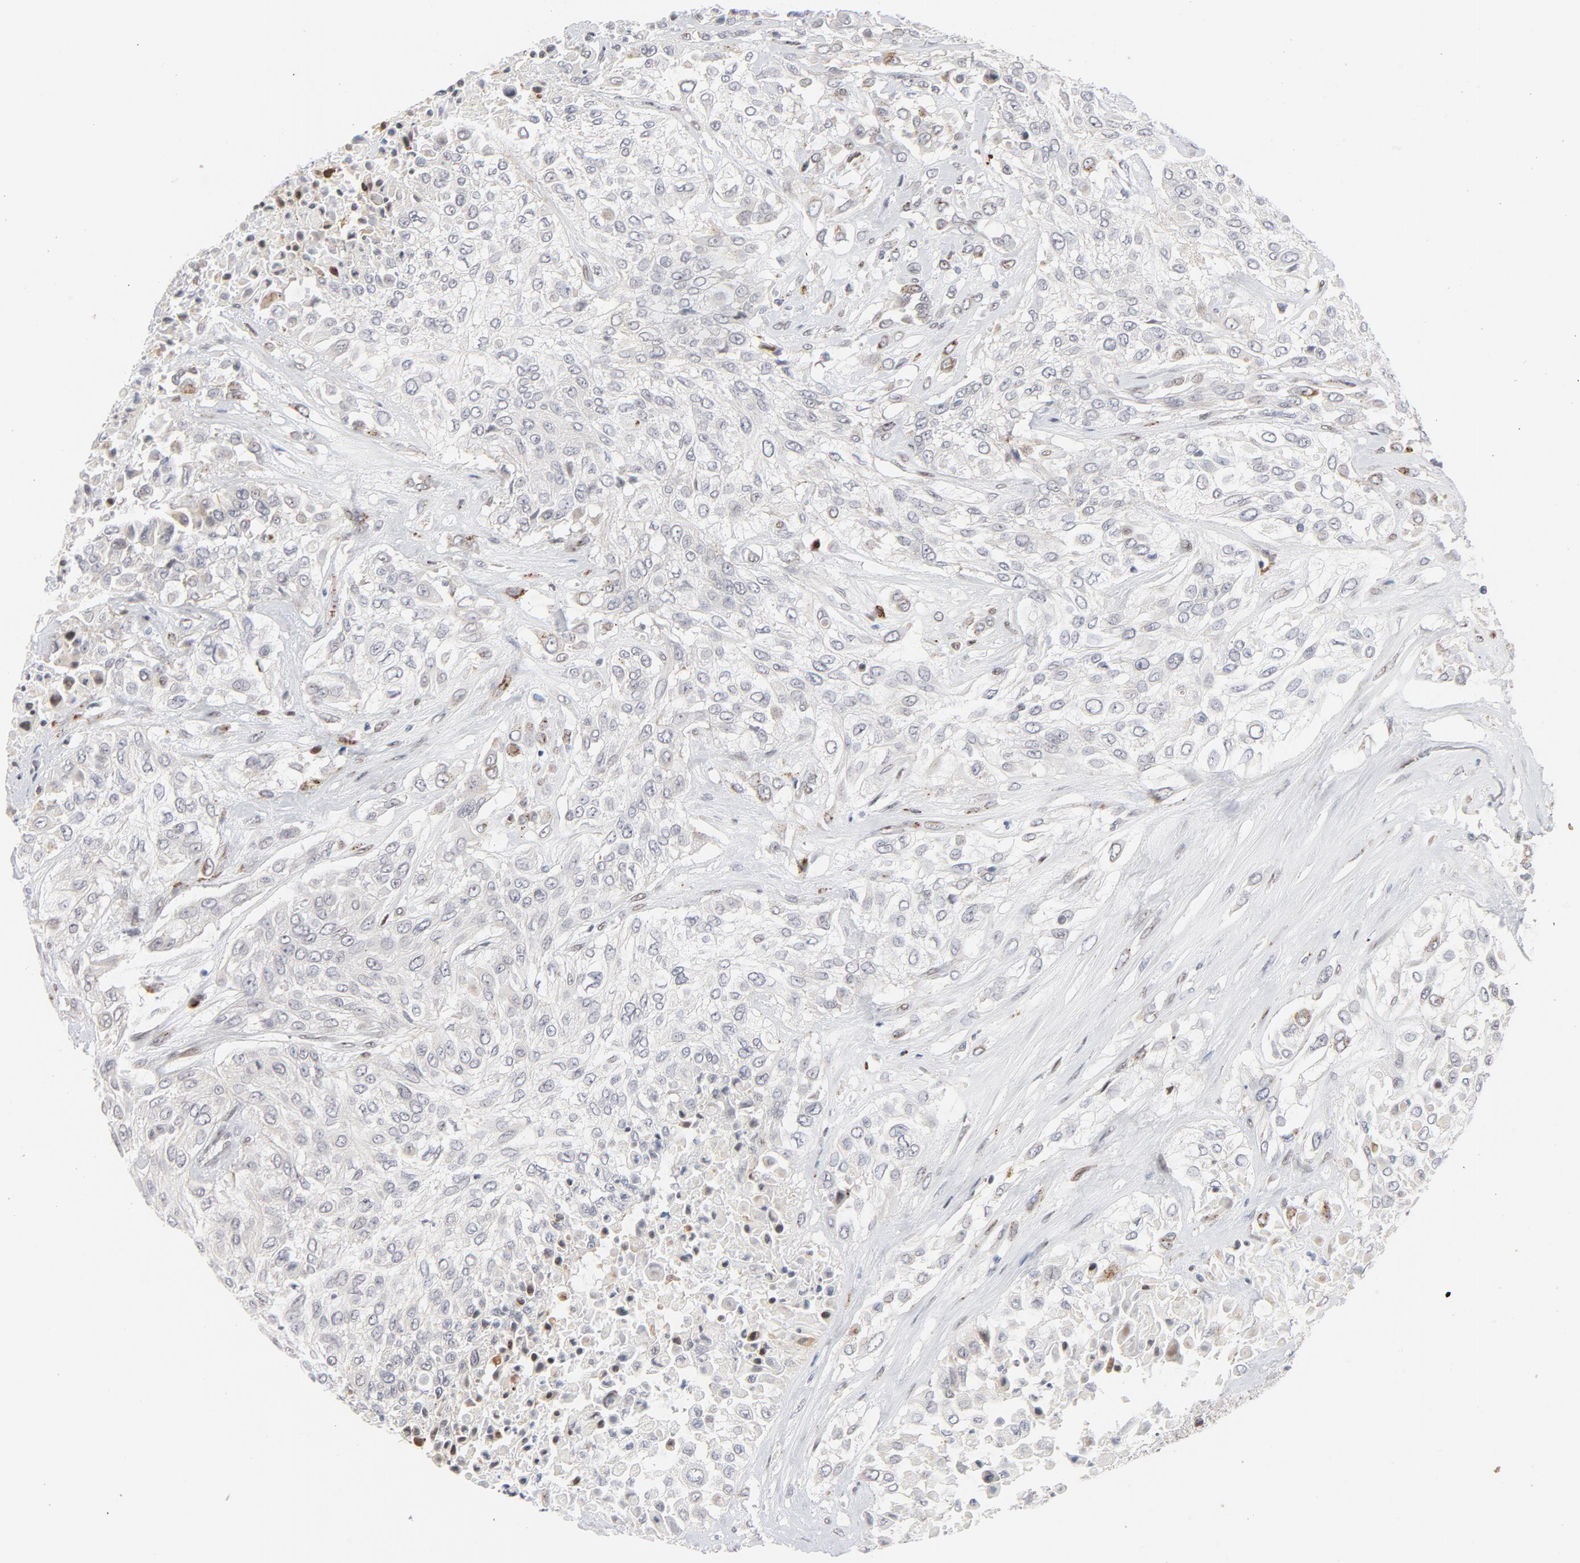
{"staining": {"intensity": "weak", "quantity": "<25%", "location": "nuclear"}, "tissue": "urothelial cancer", "cell_type": "Tumor cells", "image_type": "cancer", "snomed": [{"axis": "morphology", "description": "Urothelial carcinoma, High grade"}, {"axis": "topography", "description": "Urinary bladder"}], "caption": "Urothelial cancer stained for a protein using IHC reveals no positivity tumor cells.", "gene": "NFIC", "patient": {"sex": "male", "age": 57}}